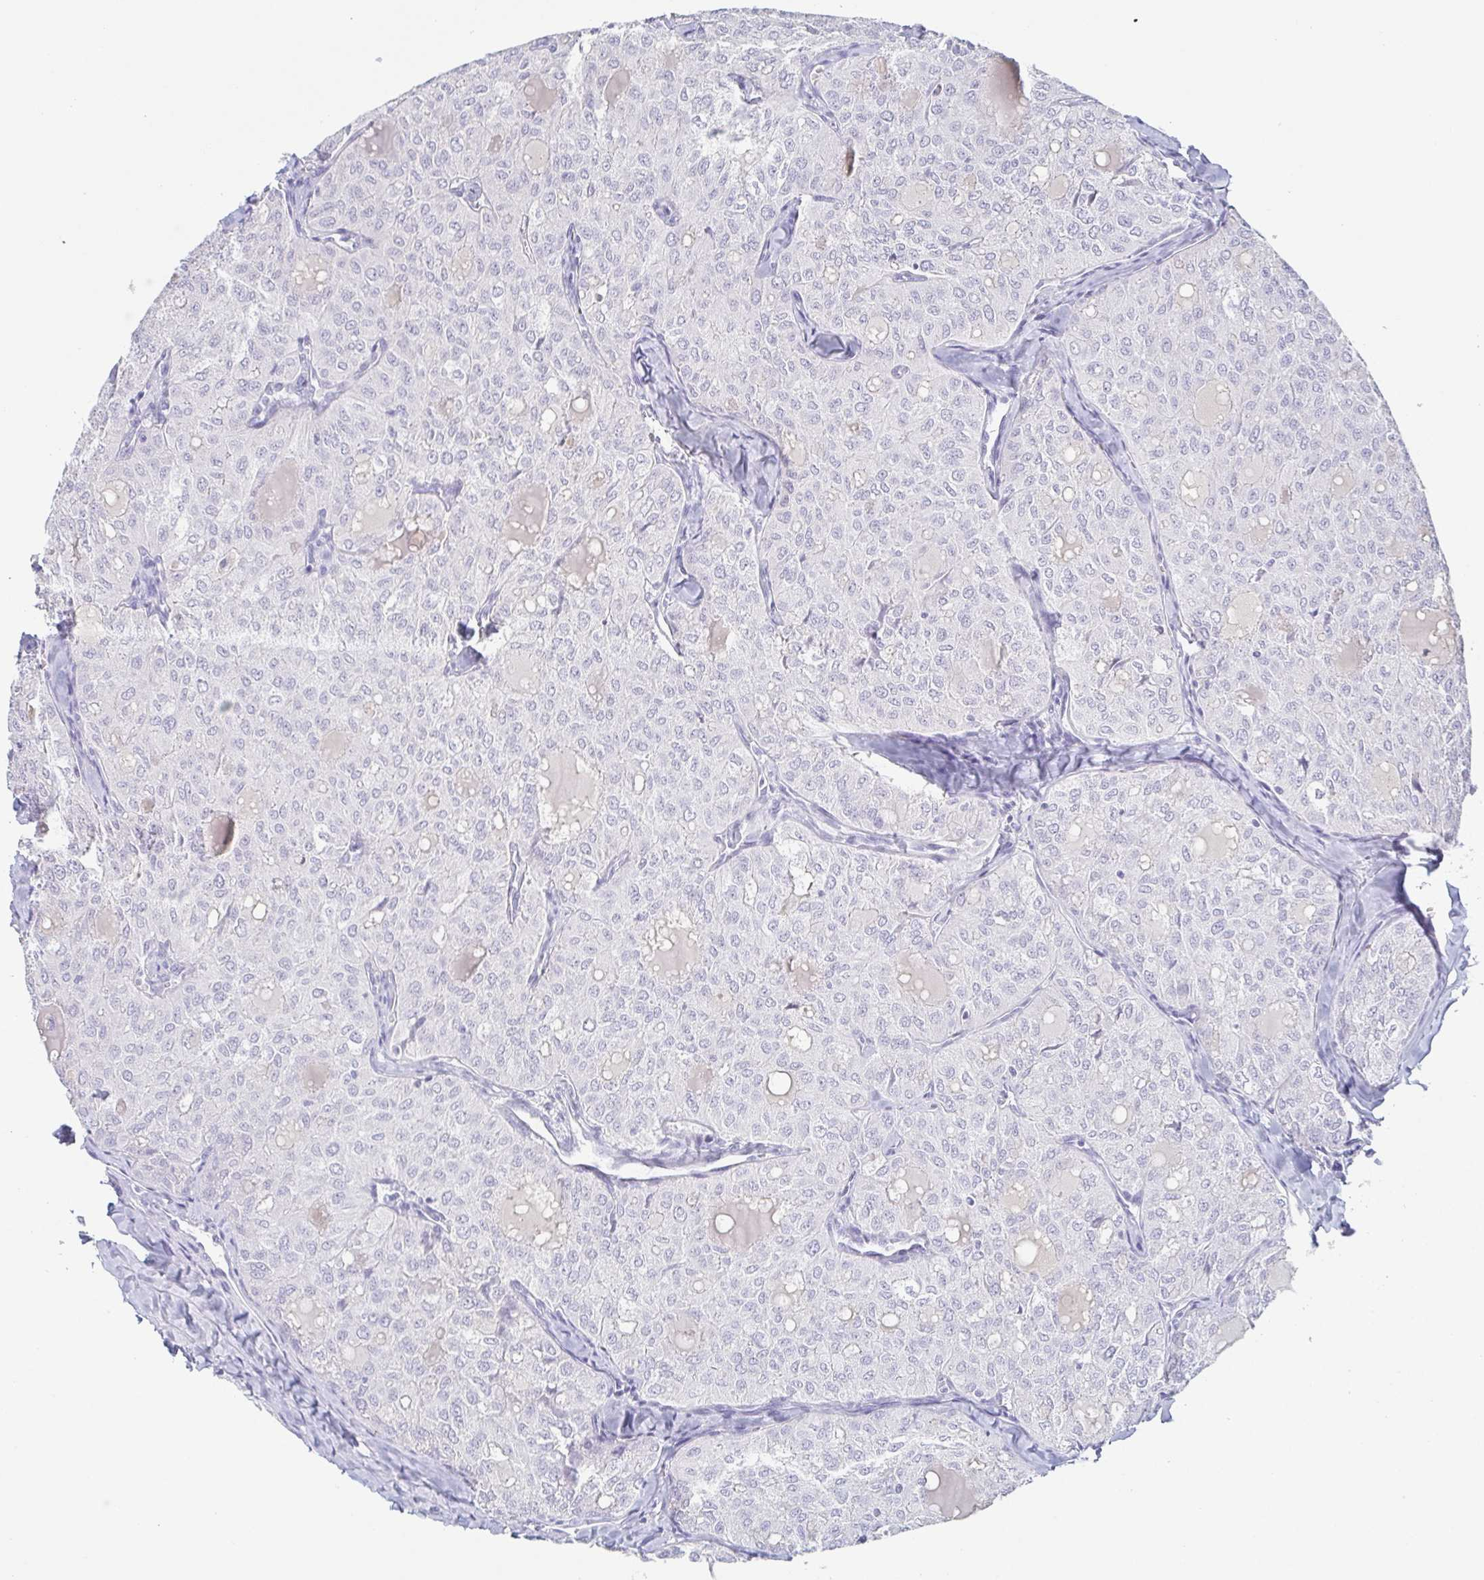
{"staining": {"intensity": "negative", "quantity": "none", "location": "none"}, "tissue": "thyroid cancer", "cell_type": "Tumor cells", "image_type": "cancer", "snomed": [{"axis": "morphology", "description": "Follicular adenoma carcinoma, NOS"}, {"axis": "topography", "description": "Thyroid gland"}], "caption": "The IHC image has no significant expression in tumor cells of thyroid cancer (follicular adenoma carcinoma) tissue.", "gene": "ITLN1", "patient": {"sex": "male", "age": 75}}